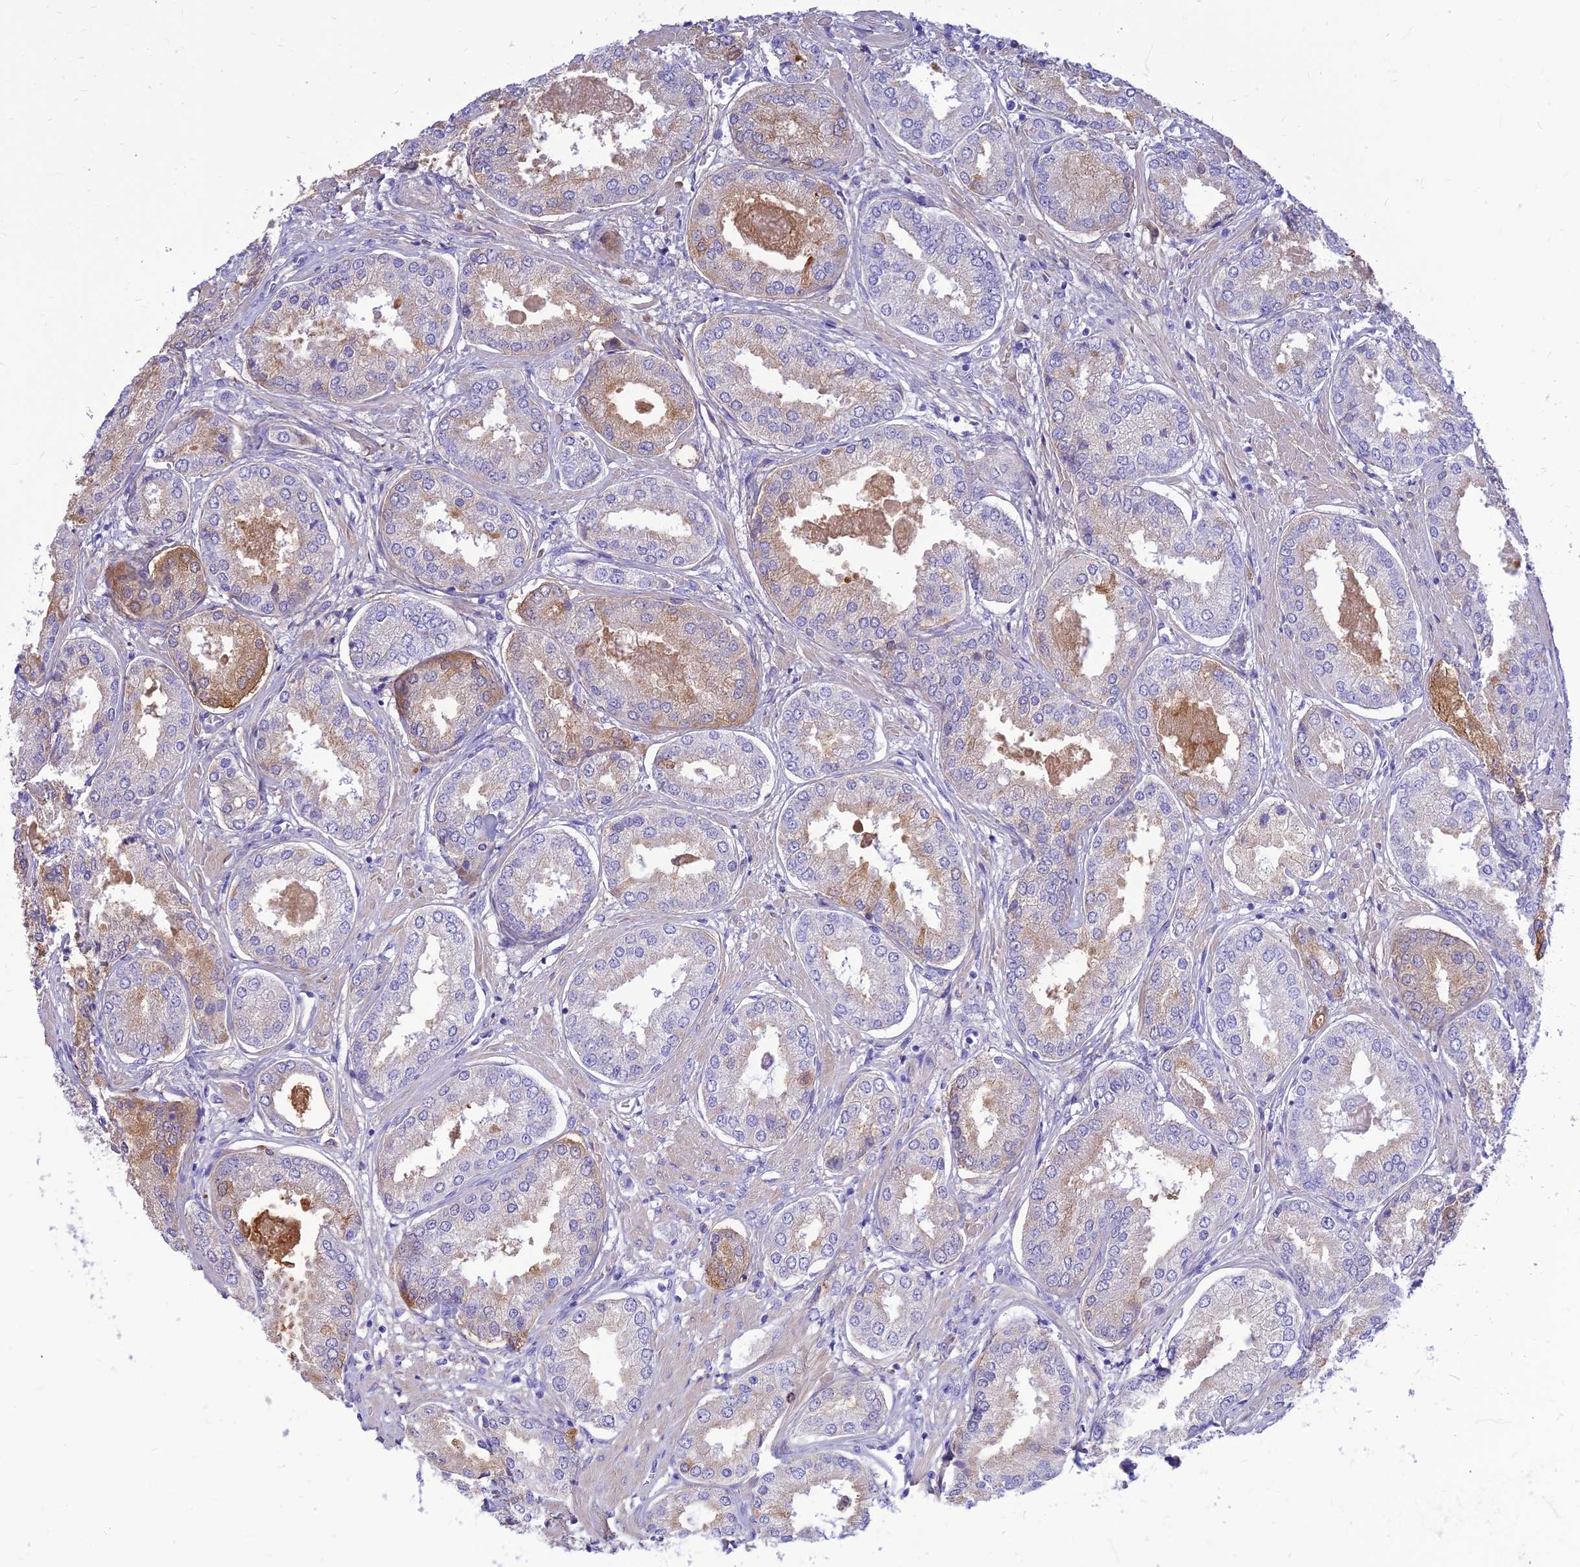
{"staining": {"intensity": "moderate", "quantity": "<25%", "location": "cytoplasmic/membranous"}, "tissue": "prostate cancer", "cell_type": "Tumor cells", "image_type": "cancer", "snomed": [{"axis": "morphology", "description": "Adenocarcinoma, Low grade"}, {"axis": "topography", "description": "Prostate"}], "caption": "This image shows immunohistochemistry staining of adenocarcinoma (low-grade) (prostate), with low moderate cytoplasmic/membranous staining in approximately <25% of tumor cells.", "gene": "PRNP", "patient": {"sex": "male", "age": 68}}